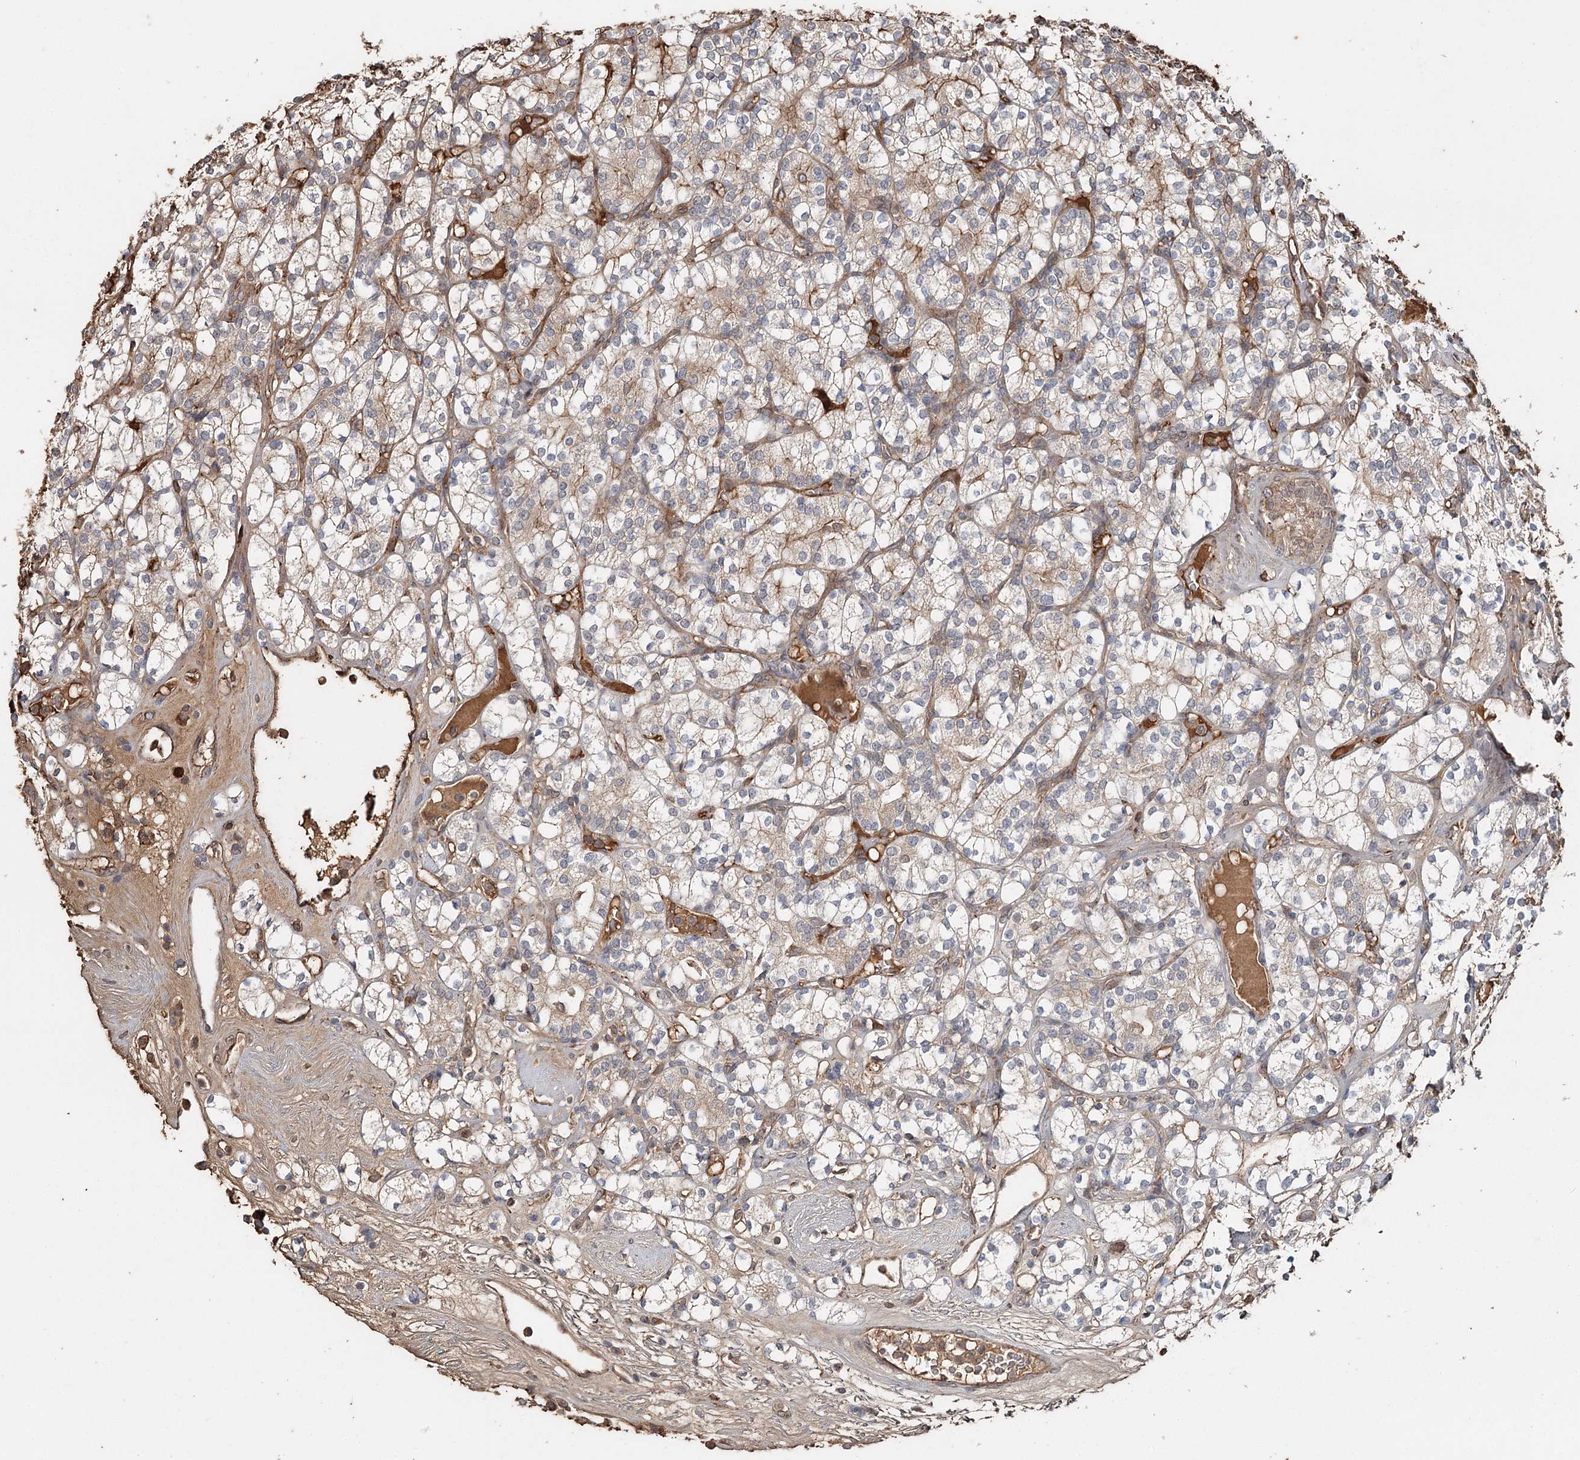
{"staining": {"intensity": "weak", "quantity": ">75%", "location": "cytoplasmic/membranous"}, "tissue": "renal cancer", "cell_type": "Tumor cells", "image_type": "cancer", "snomed": [{"axis": "morphology", "description": "Adenocarcinoma, NOS"}, {"axis": "topography", "description": "Kidney"}], "caption": "Human renal cancer (adenocarcinoma) stained with a protein marker exhibits weak staining in tumor cells.", "gene": "SYVN1", "patient": {"sex": "male", "age": 77}}